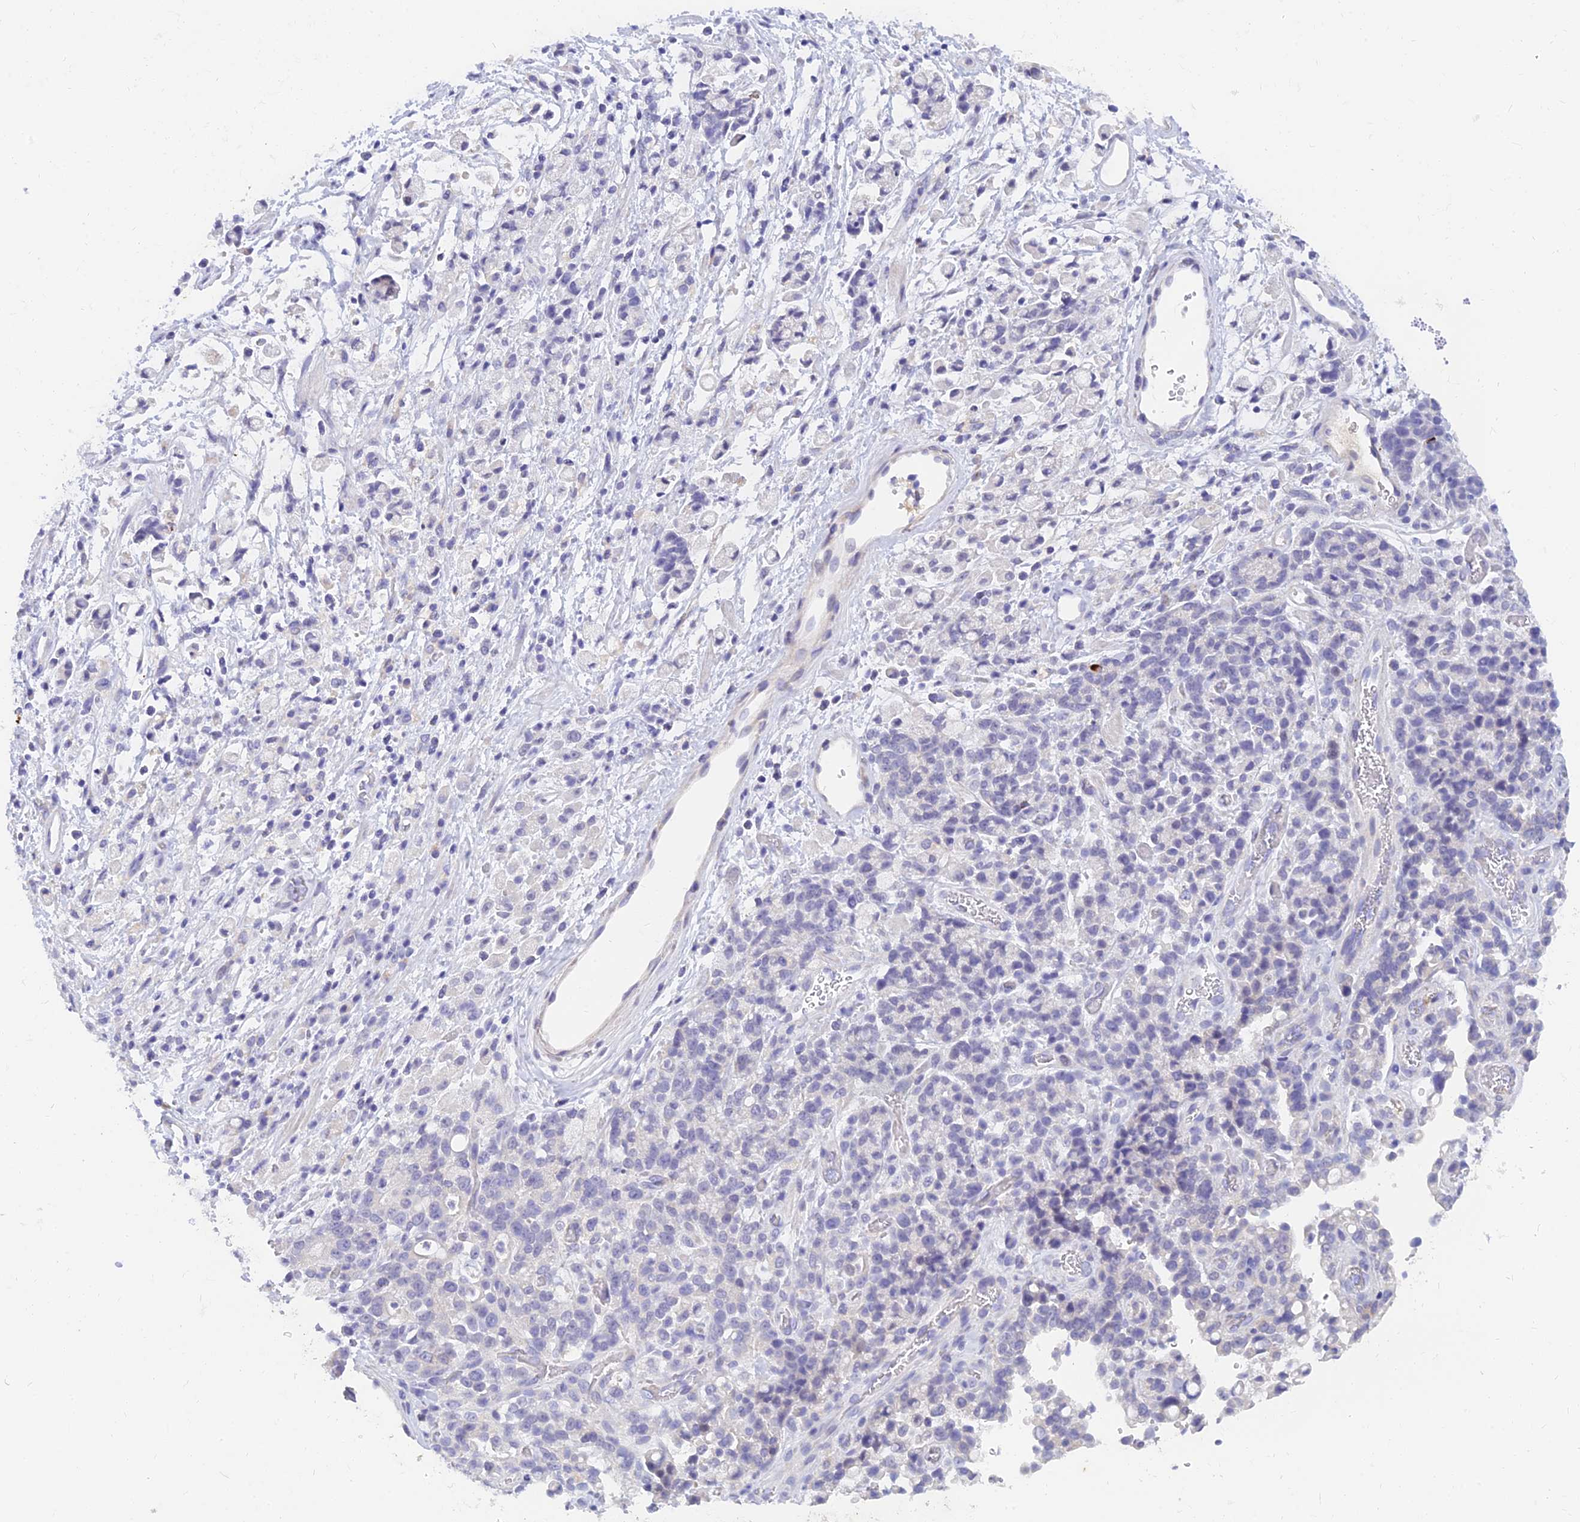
{"staining": {"intensity": "negative", "quantity": "none", "location": "none"}, "tissue": "stomach cancer", "cell_type": "Tumor cells", "image_type": "cancer", "snomed": [{"axis": "morphology", "description": "Adenocarcinoma, NOS"}, {"axis": "topography", "description": "Stomach"}], "caption": "IHC photomicrograph of neoplastic tissue: stomach adenocarcinoma stained with DAB shows no significant protein expression in tumor cells. (Brightfield microscopy of DAB immunohistochemistry (IHC) at high magnification).", "gene": "TMEM161B", "patient": {"sex": "female", "age": 60}}